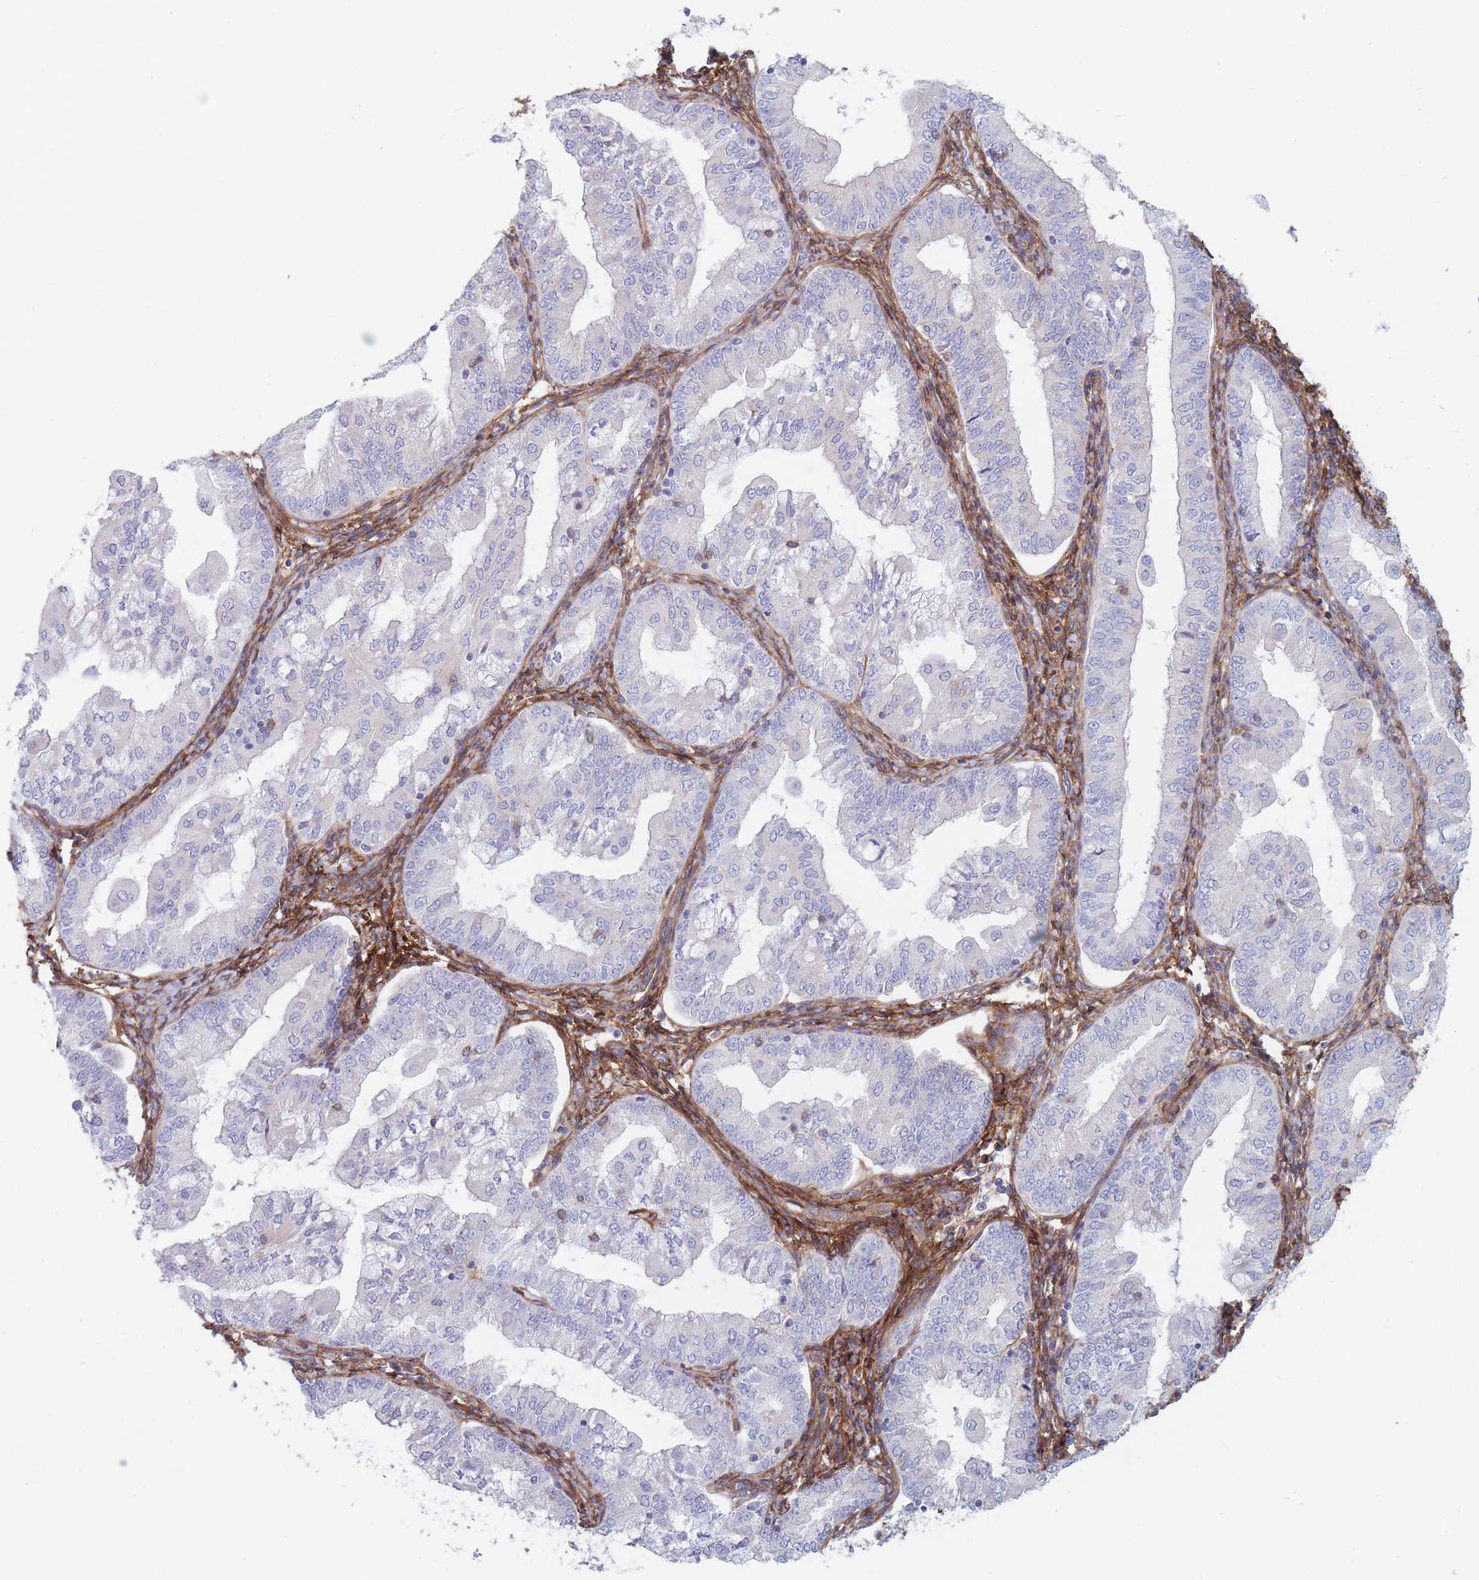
{"staining": {"intensity": "negative", "quantity": "none", "location": "none"}, "tissue": "endometrial cancer", "cell_type": "Tumor cells", "image_type": "cancer", "snomed": [{"axis": "morphology", "description": "Adenocarcinoma, NOS"}, {"axis": "topography", "description": "Endometrium"}], "caption": "A high-resolution image shows immunohistochemistry staining of endometrial cancer, which reveals no significant expression in tumor cells.", "gene": "PLPP1", "patient": {"sex": "female", "age": 55}}